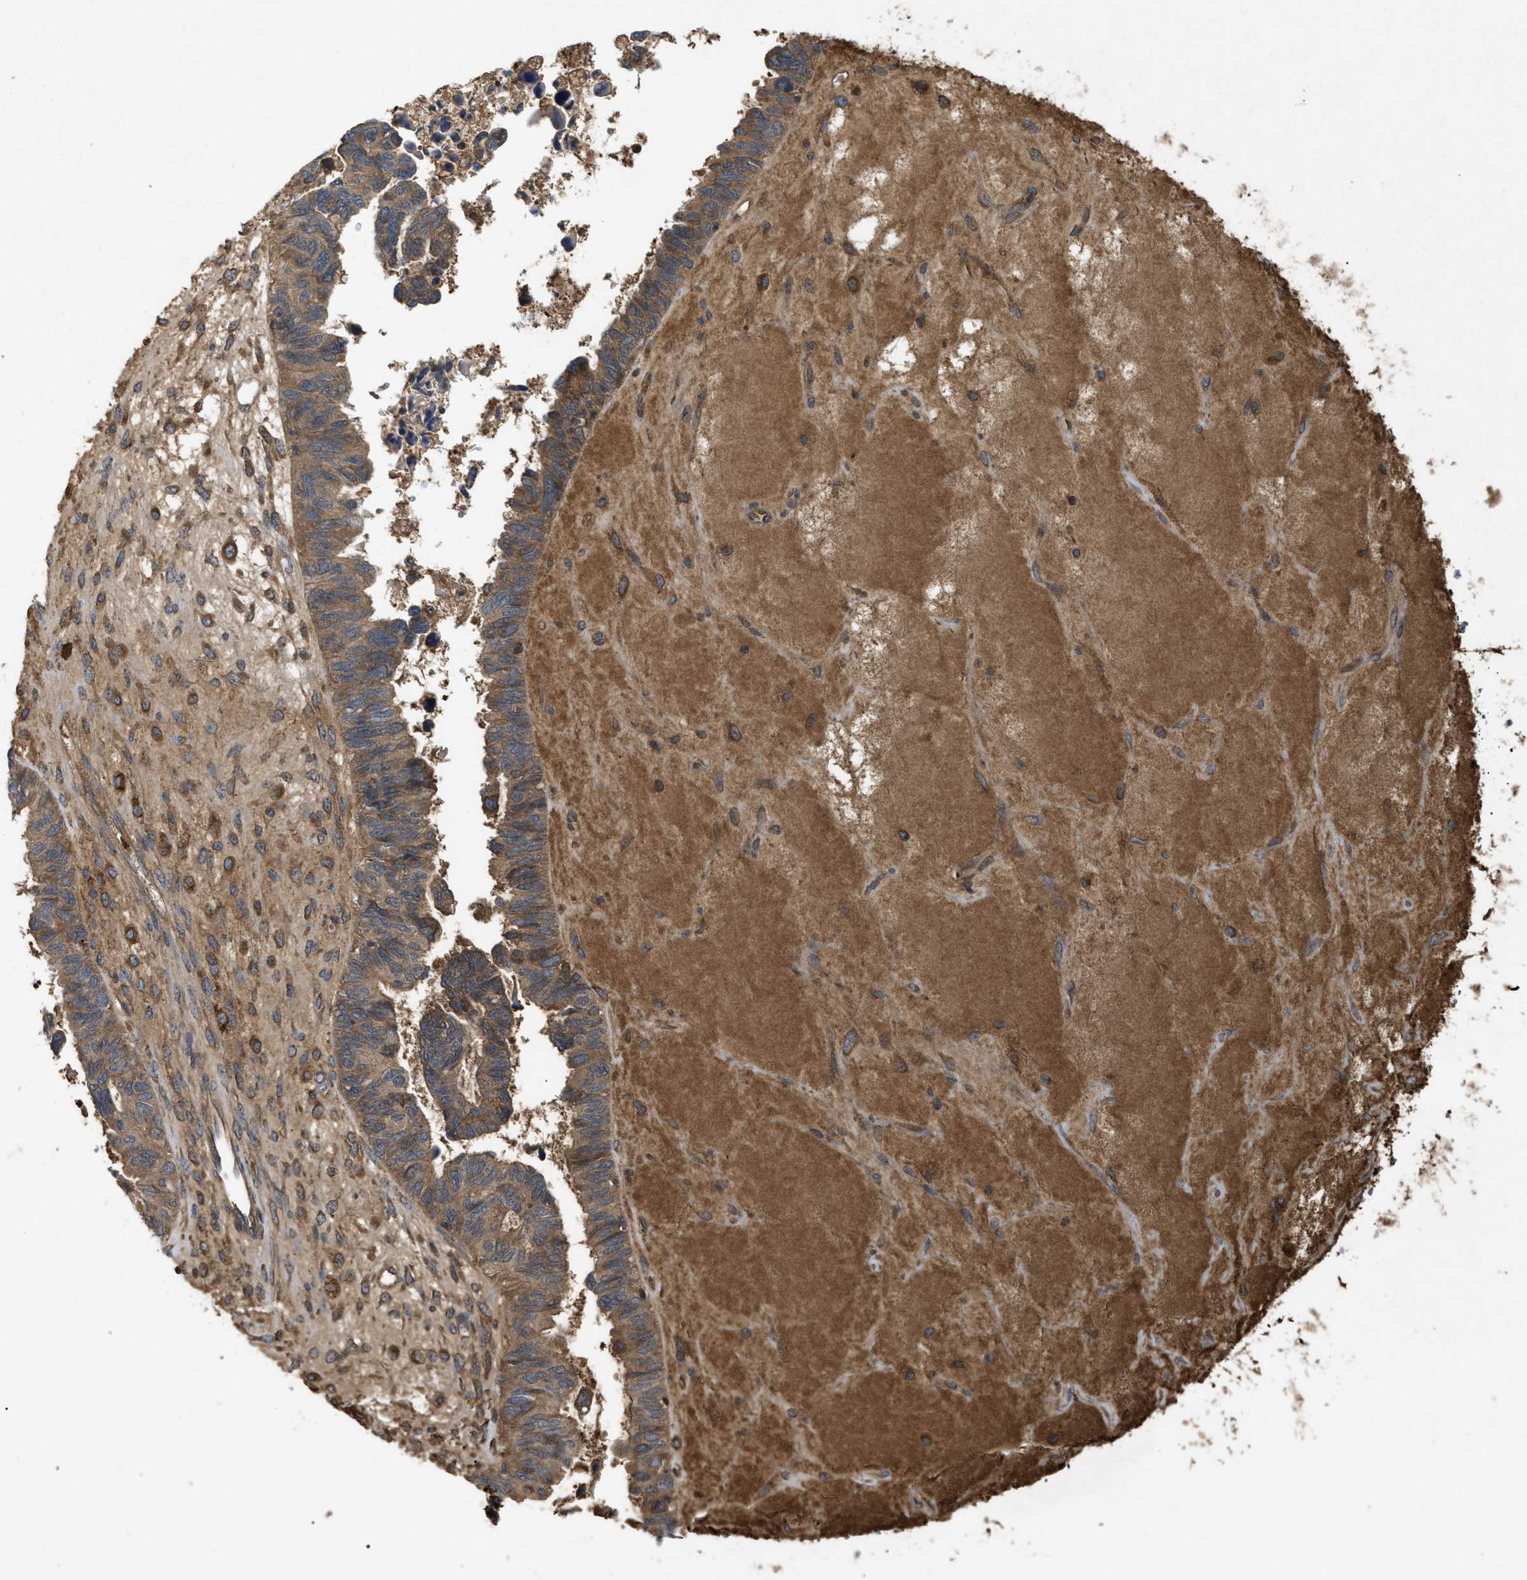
{"staining": {"intensity": "moderate", "quantity": ">75%", "location": "cytoplasmic/membranous"}, "tissue": "ovarian cancer", "cell_type": "Tumor cells", "image_type": "cancer", "snomed": [{"axis": "morphology", "description": "Cystadenocarcinoma, serous, NOS"}, {"axis": "topography", "description": "Ovary"}], "caption": "Protein expression analysis of human ovarian cancer (serous cystadenocarcinoma) reveals moderate cytoplasmic/membranous expression in about >75% of tumor cells.", "gene": "RAB2A", "patient": {"sex": "female", "age": 79}}